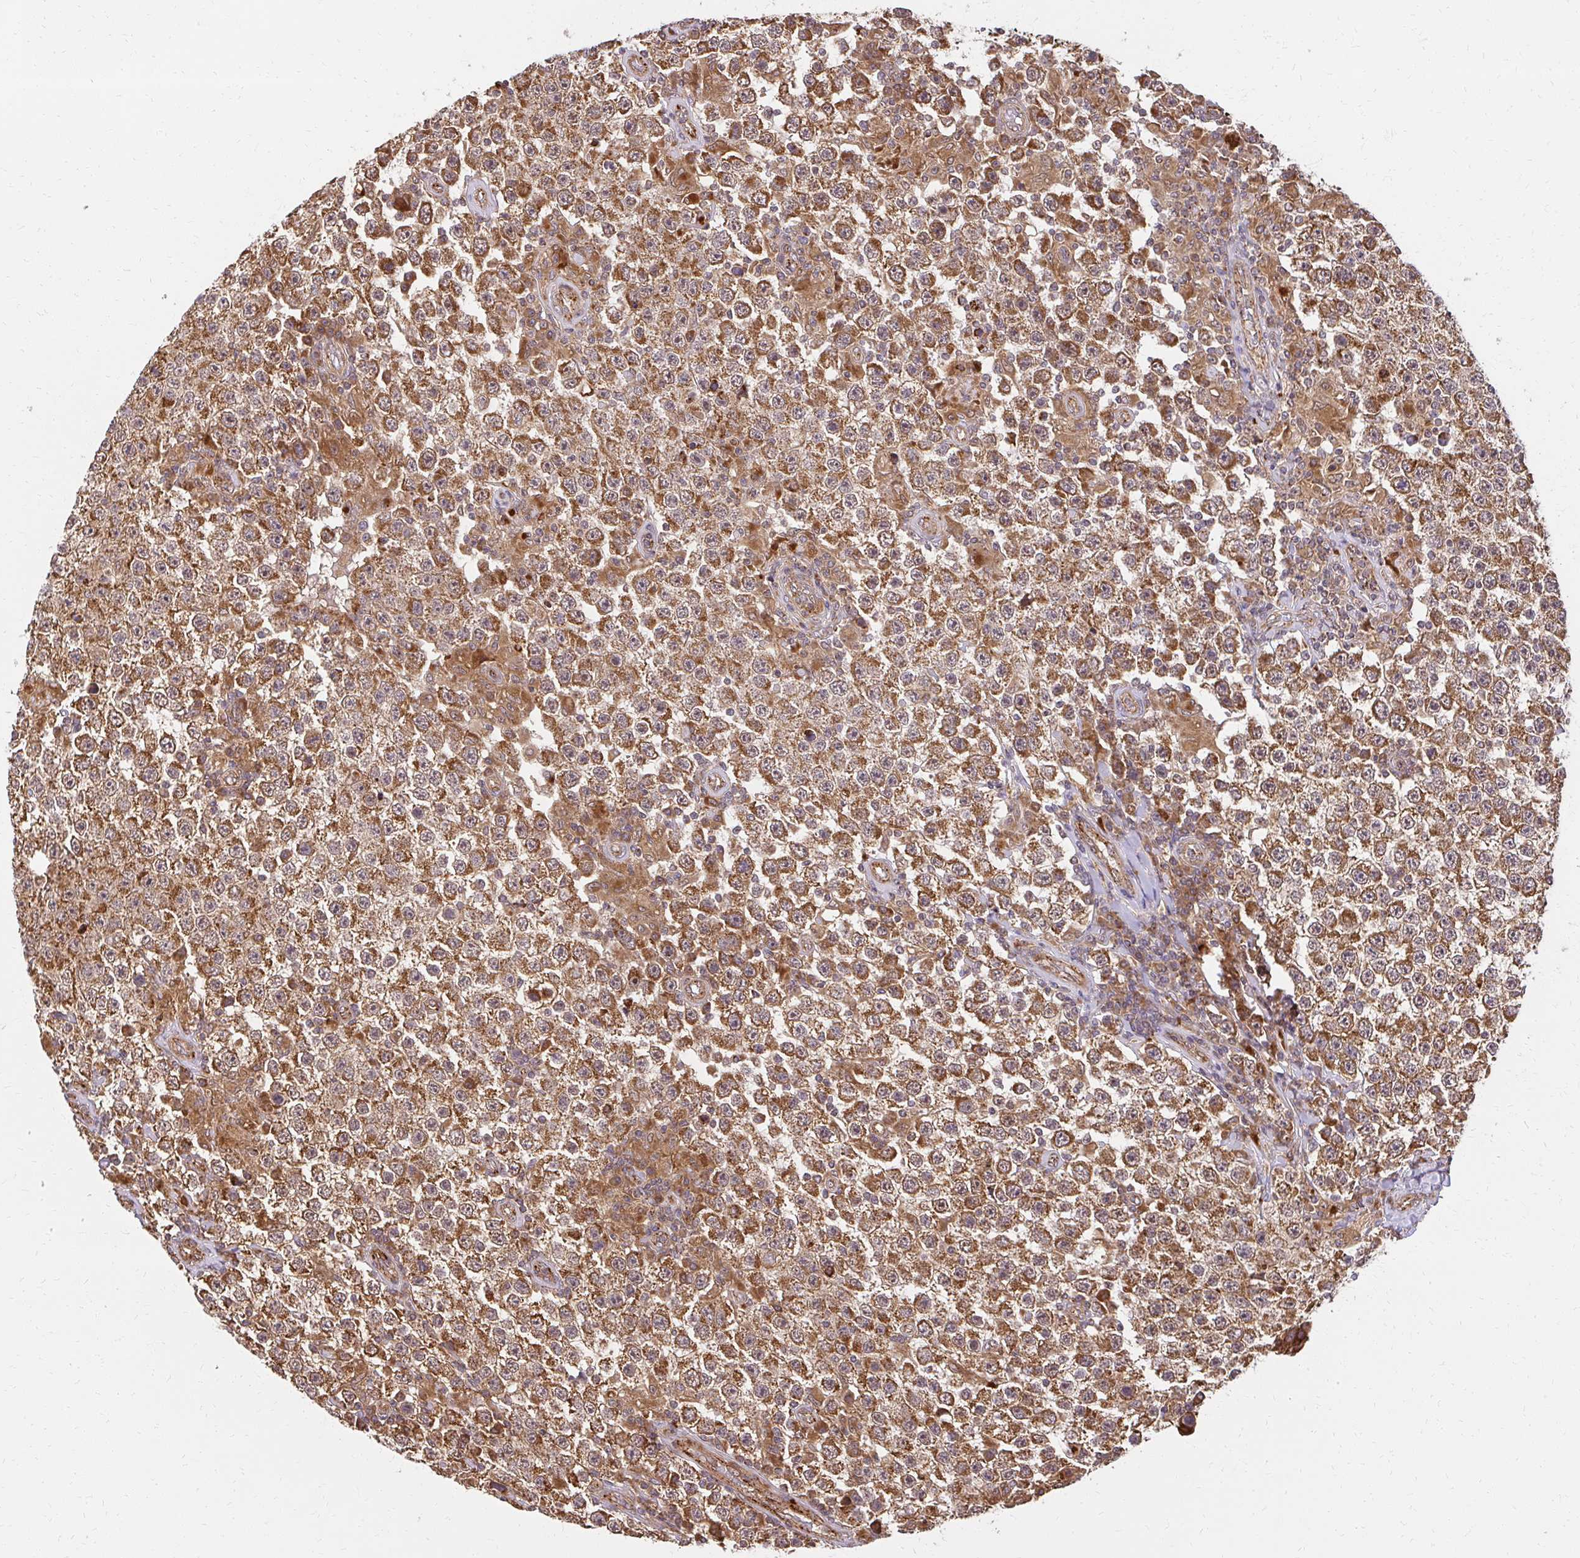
{"staining": {"intensity": "strong", "quantity": ">75%", "location": "cytoplasmic/membranous"}, "tissue": "testis cancer", "cell_type": "Tumor cells", "image_type": "cancer", "snomed": [{"axis": "morphology", "description": "Normal tissue, NOS"}, {"axis": "morphology", "description": "Urothelial carcinoma, High grade"}, {"axis": "morphology", "description": "Seminoma, NOS"}, {"axis": "morphology", "description": "Carcinoma, Embryonal, NOS"}, {"axis": "topography", "description": "Urinary bladder"}, {"axis": "topography", "description": "Testis"}], "caption": "Brown immunohistochemical staining in testis seminoma reveals strong cytoplasmic/membranous positivity in about >75% of tumor cells. The protein is stained brown, and the nuclei are stained in blue (DAB IHC with brightfield microscopy, high magnification).", "gene": "GNS", "patient": {"sex": "male", "age": 41}}